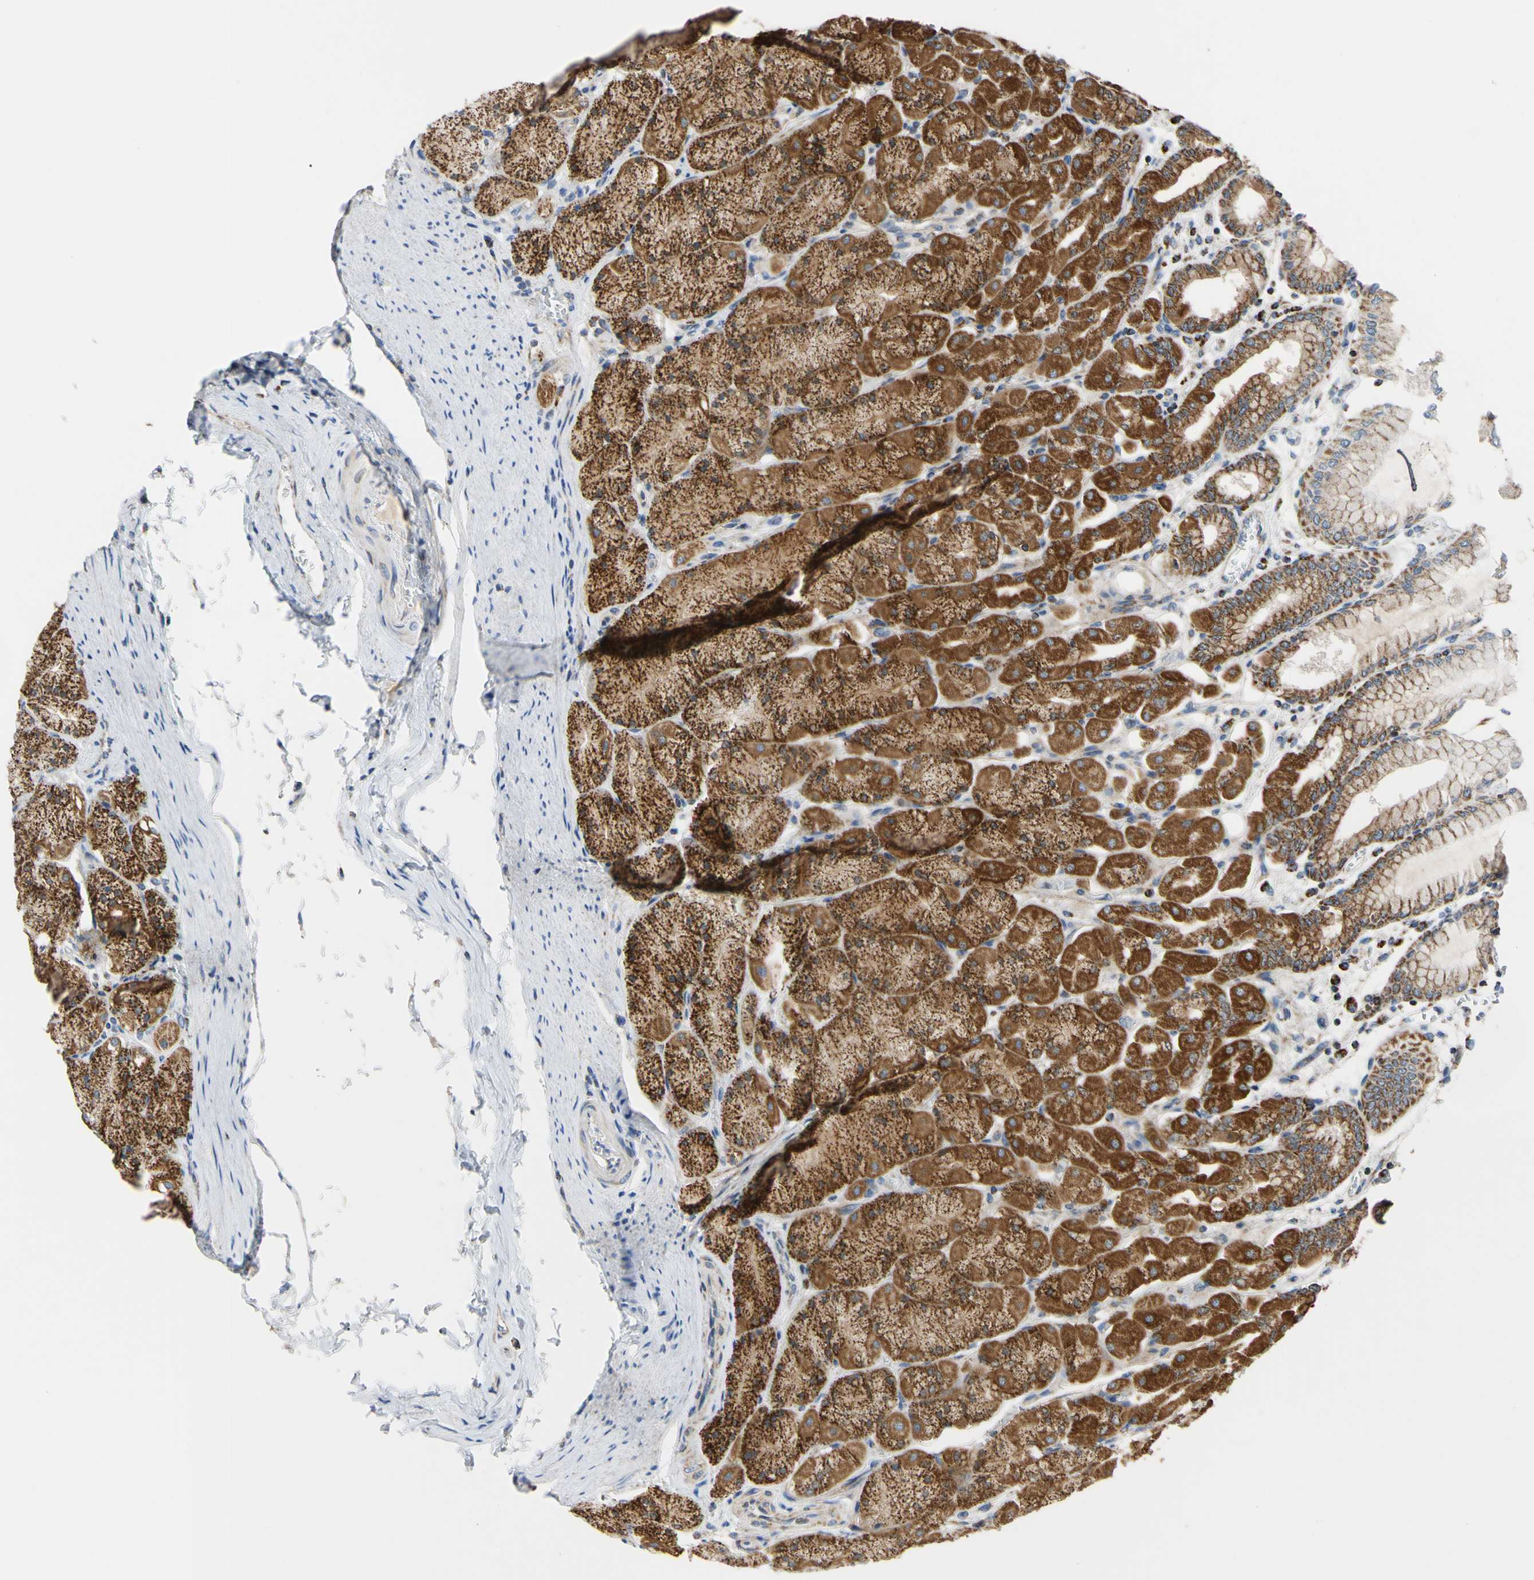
{"staining": {"intensity": "strong", "quantity": ">75%", "location": "cytoplasmic/membranous"}, "tissue": "stomach", "cell_type": "Glandular cells", "image_type": "normal", "snomed": [{"axis": "morphology", "description": "Normal tissue, NOS"}, {"axis": "topography", "description": "Stomach, upper"}], "caption": "Protein expression analysis of normal stomach demonstrates strong cytoplasmic/membranous staining in about >75% of glandular cells.", "gene": "CLPP", "patient": {"sex": "female", "age": 56}}